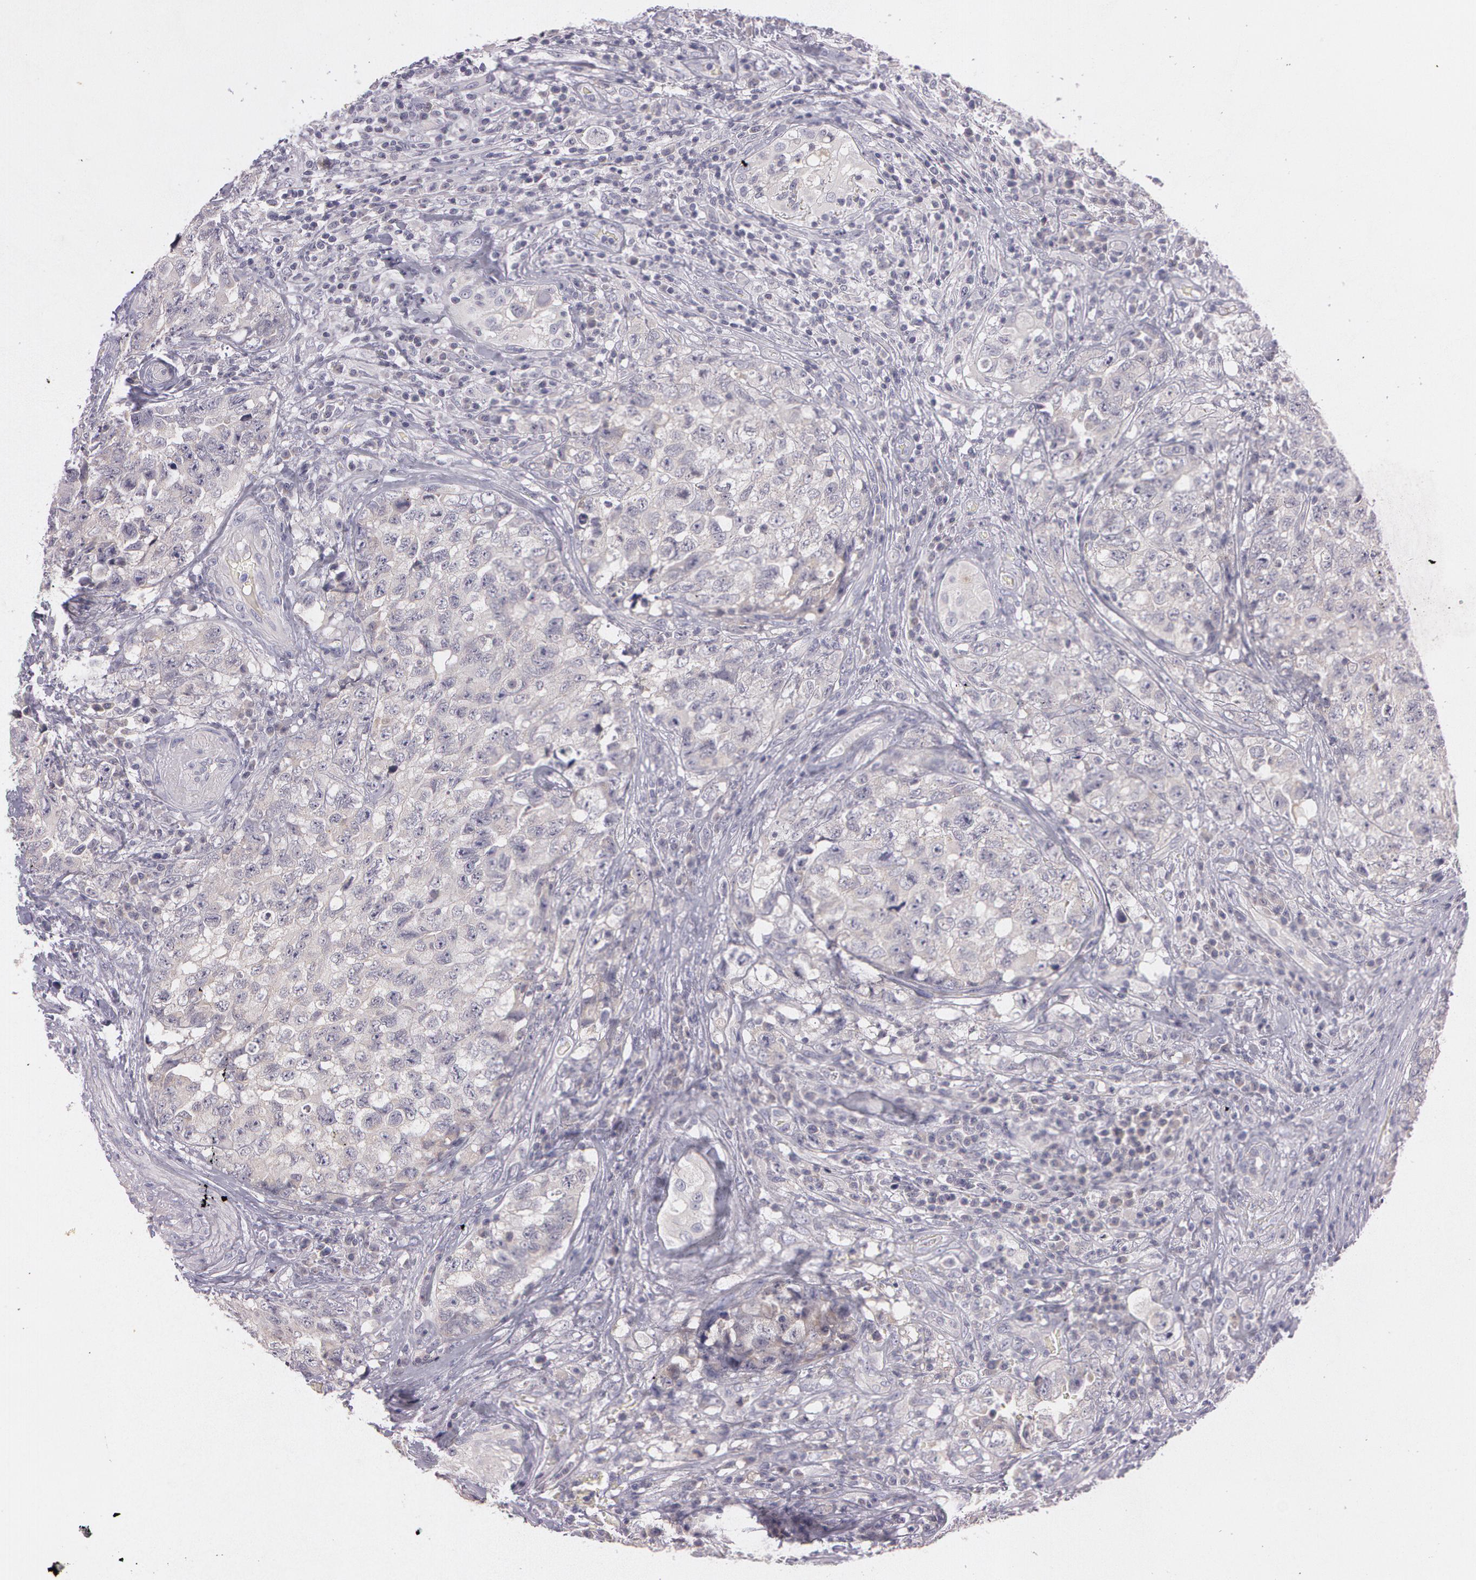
{"staining": {"intensity": "negative", "quantity": "none", "location": "none"}, "tissue": "testis cancer", "cell_type": "Tumor cells", "image_type": "cancer", "snomed": [{"axis": "morphology", "description": "Carcinoma, Embryonal, NOS"}, {"axis": "topography", "description": "Testis"}], "caption": "Immunohistochemistry (IHC) histopathology image of neoplastic tissue: testis cancer (embryonal carcinoma) stained with DAB exhibits no significant protein expression in tumor cells. The staining was performed using DAB to visualize the protein expression in brown, while the nuclei were stained in blue with hematoxylin (Magnification: 20x).", "gene": "MXRA5", "patient": {"sex": "male", "age": 31}}